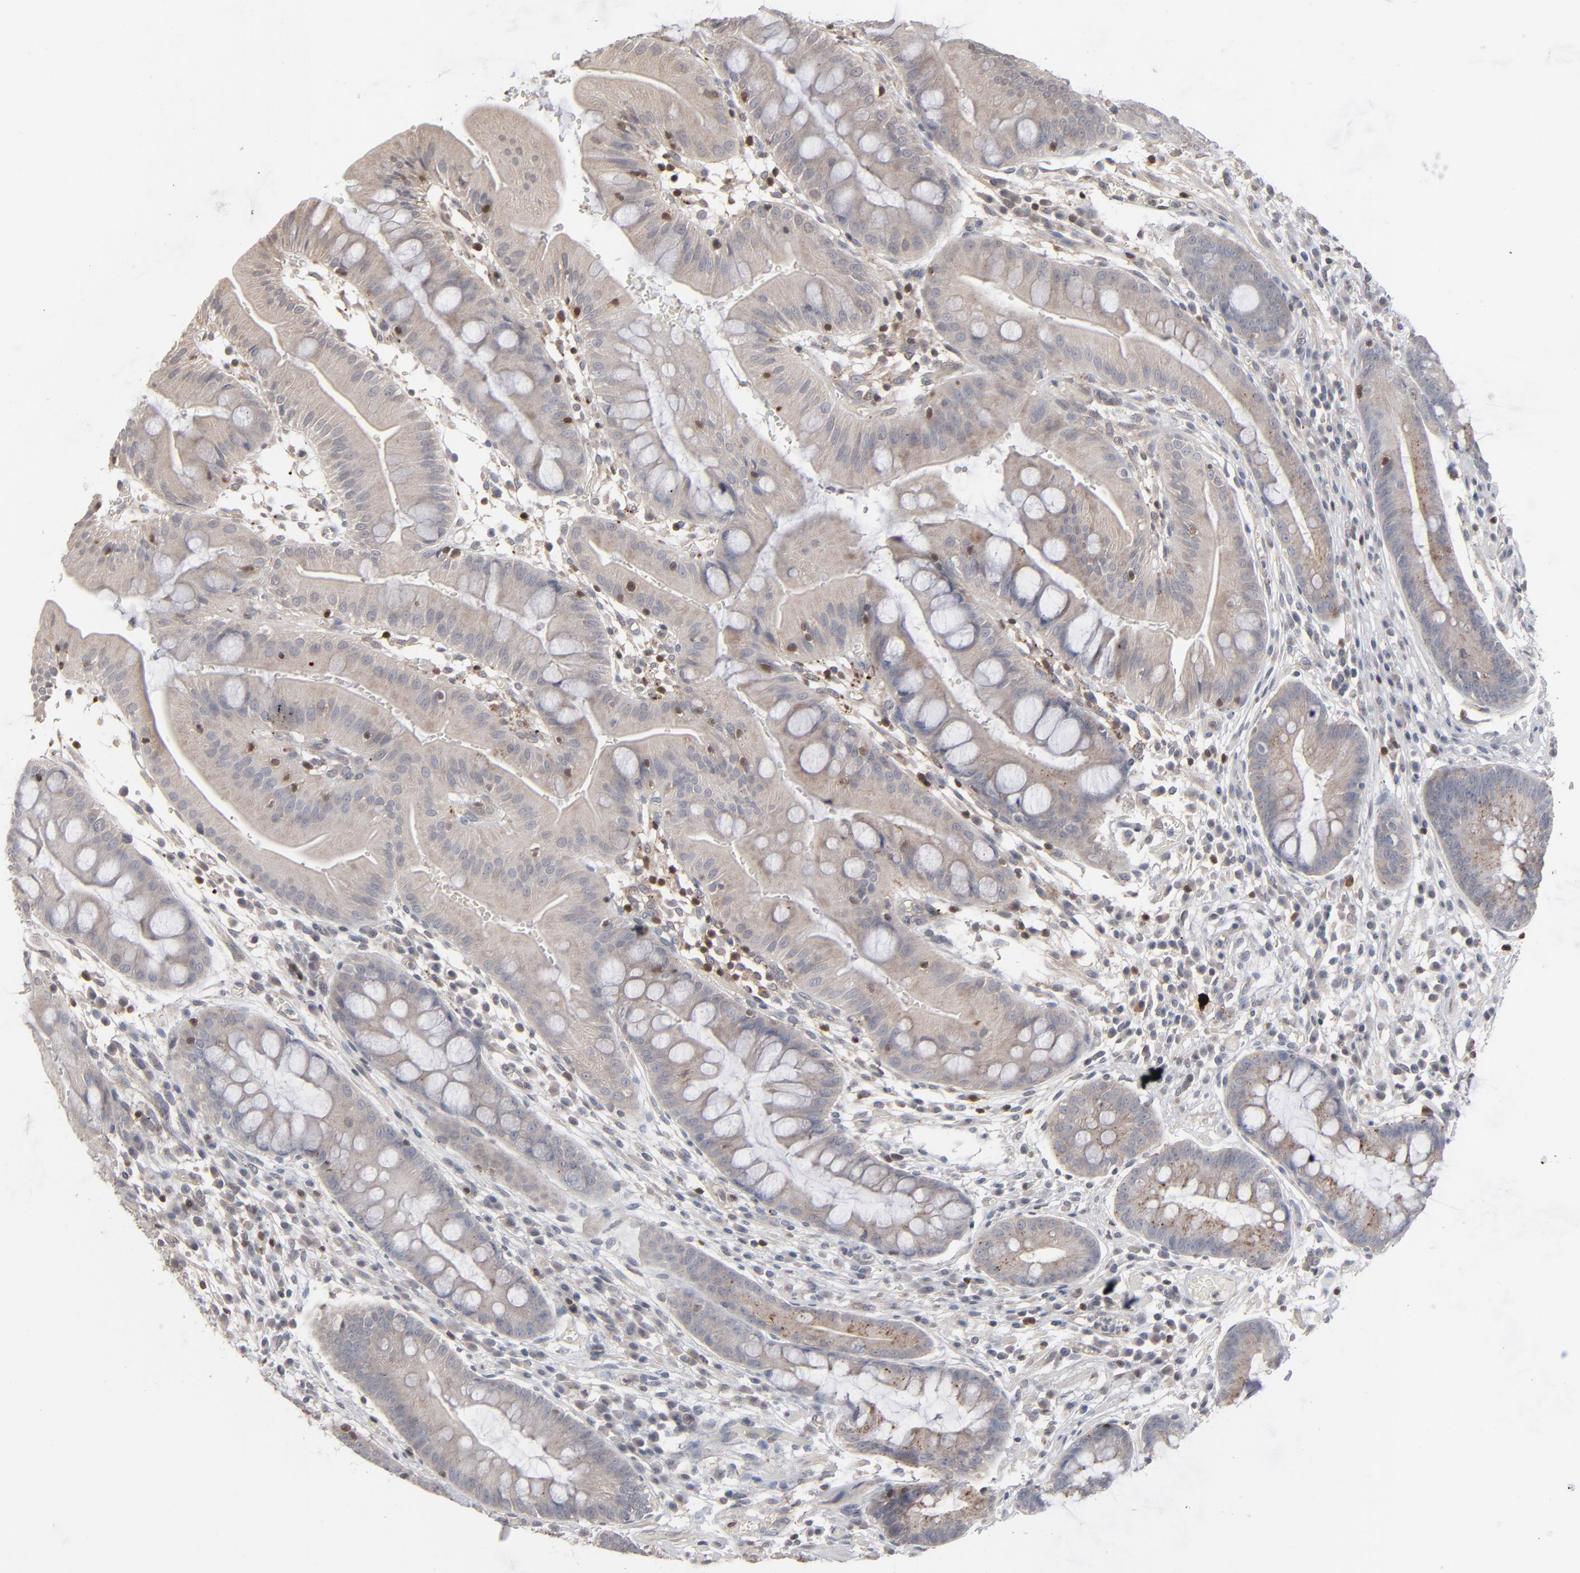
{"staining": {"intensity": "moderate", "quantity": "25%-75%", "location": "cytoplasmic/membranous,nuclear"}, "tissue": "stomach", "cell_type": "Glandular cells", "image_type": "normal", "snomed": [{"axis": "morphology", "description": "Normal tissue, NOS"}, {"axis": "morphology", "description": "Inflammation, NOS"}, {"axis": "topography", "description": "Stomach, lower"}], "caption": "The immunohistochemical stain shows moderate cytoplasmic/membranous,nuclear positivity in glandular cells of normal stomach.", "gene": "STAT4", "patient": {"sex": "male", "age": 59}}